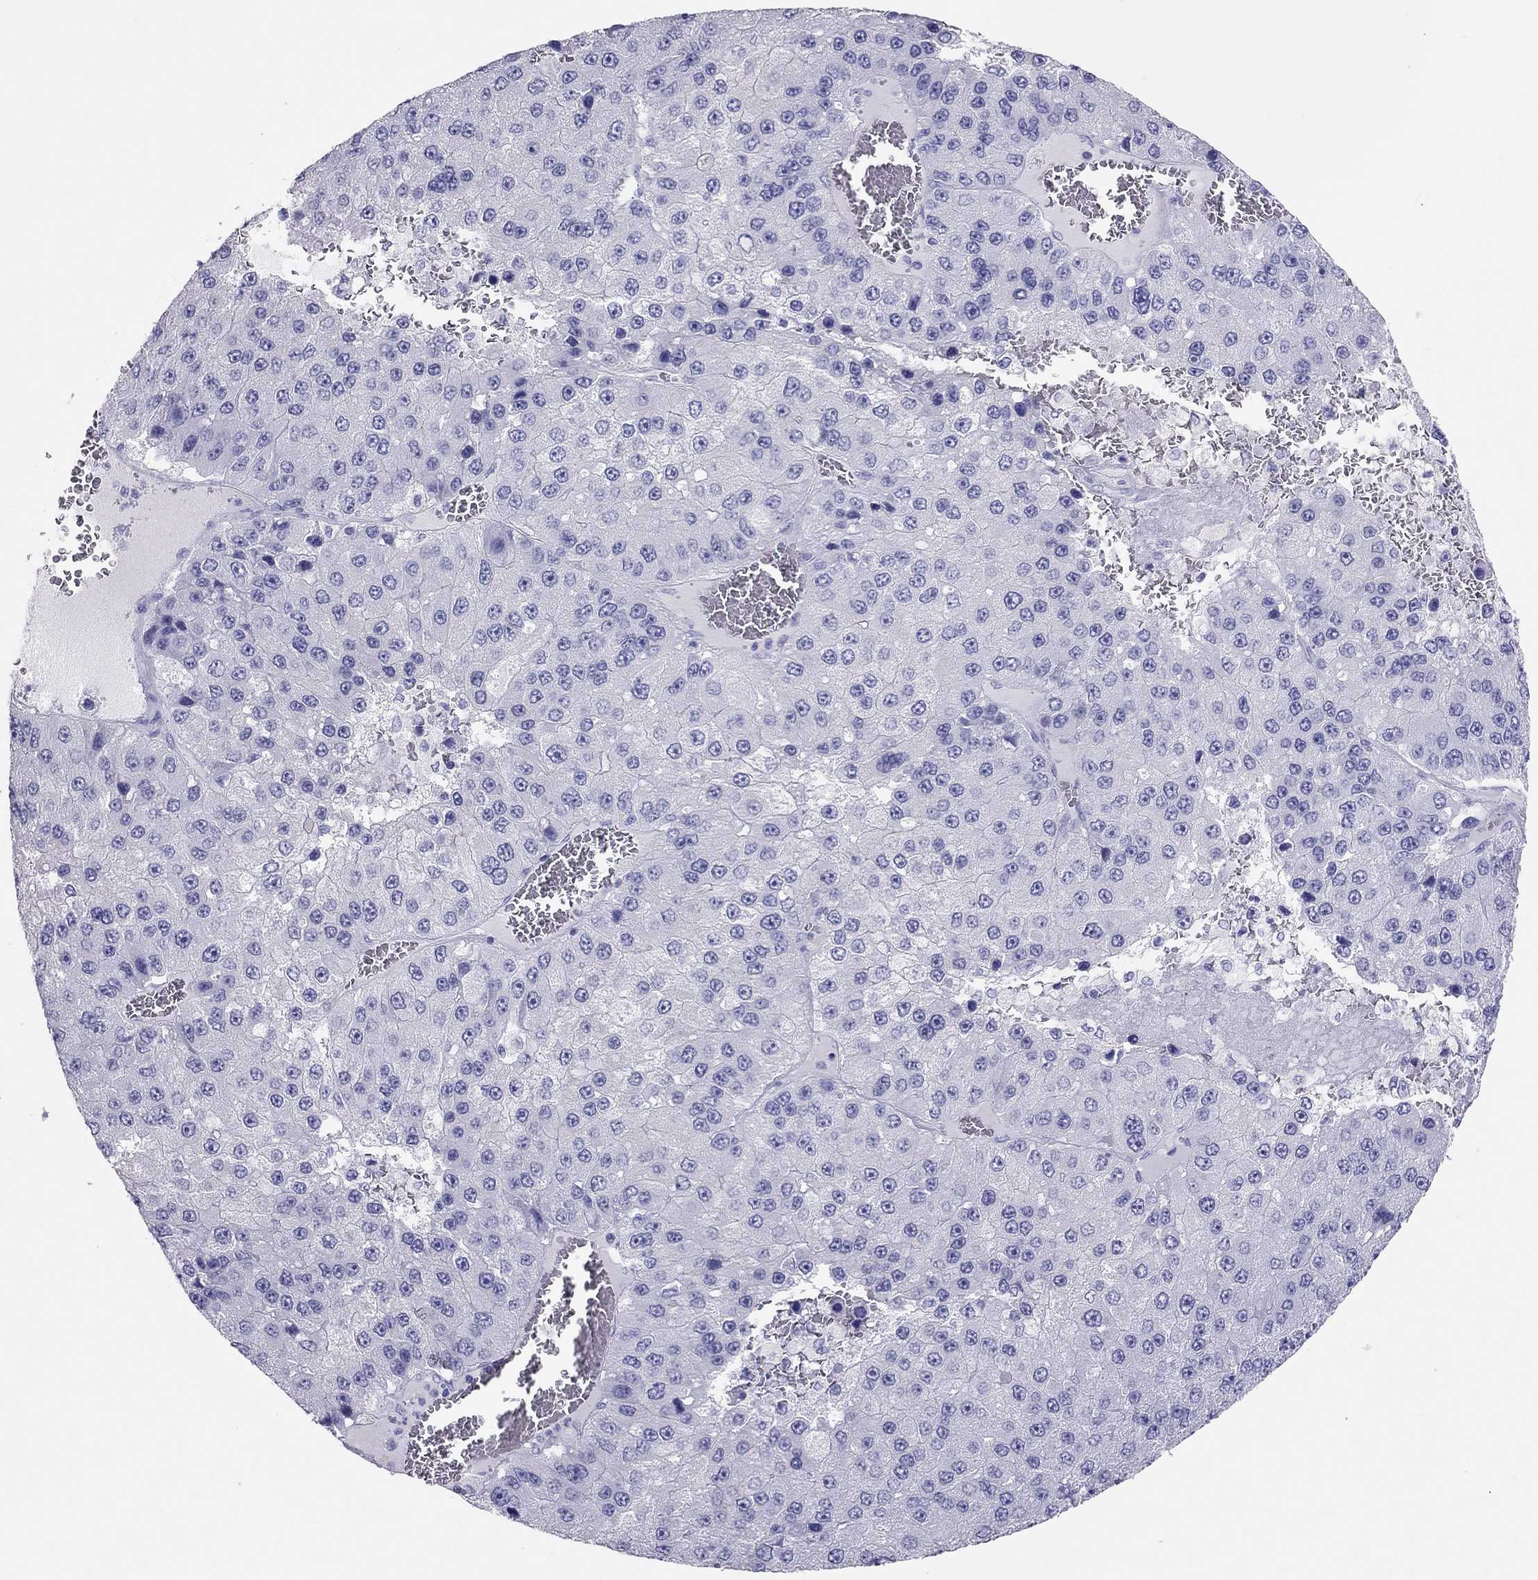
{"staining": {"intensity": "negative", "quantity": "none", "location": "none"}, "tissue": "liver cancer", "cell_type": "Tumor cells", "image_type": "cancer", "snomed": [{"axis": "morphology", "description": "Carcinoma, Hepatocellular, NOS"}, {"axis": "topography", "description": "Liver"}], "caption": "This is a histopathology image of IHC staining of hepatocellular carcinoma (liver), which shows no positivity in tumor cells.", "gene": "TSHB", "patient": {"sex": "female", "age": 73}}